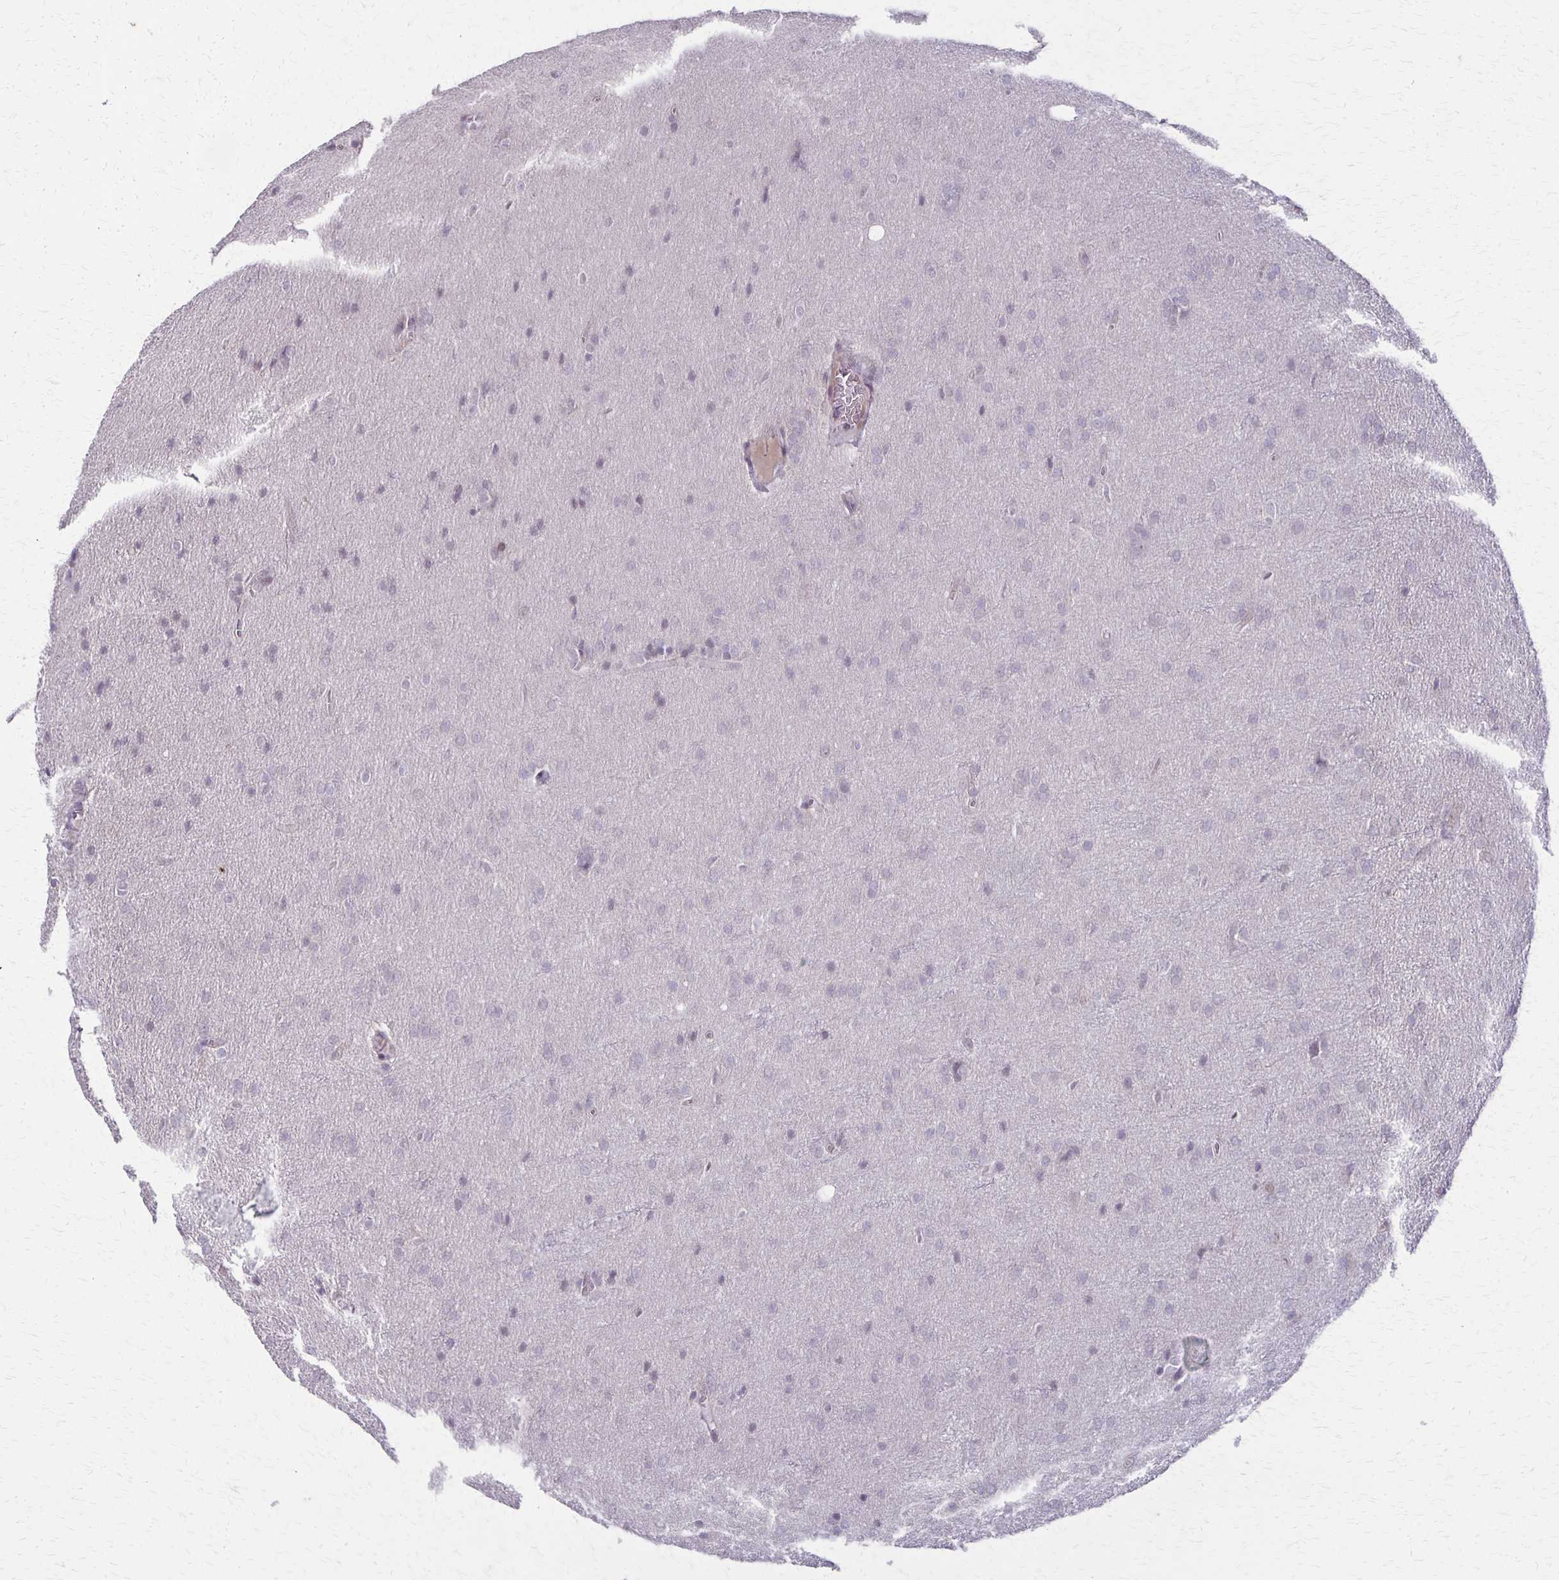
{"staining": {"intensity": "negative", "quantity": "none", "location": "none"}, "tissue": "glioma", "cell_type": "Tumor cells", "image_type": "cancer", "snomed": [{"axis": "morphology", "description": "Glioma, malignant, Low grade"}, {"axis": "topography", "description": "Brain"}], "caption": "Tumor cells are negative for brown protein staining in glioma. The staining was performed using DAB to visualize the protein expression in brown, while the nuclei were stained in blue with hematoxylin (Magnification: 20x).", "gene": "SLC35E2B", "patient": {"sex": "female", "age": 32}}